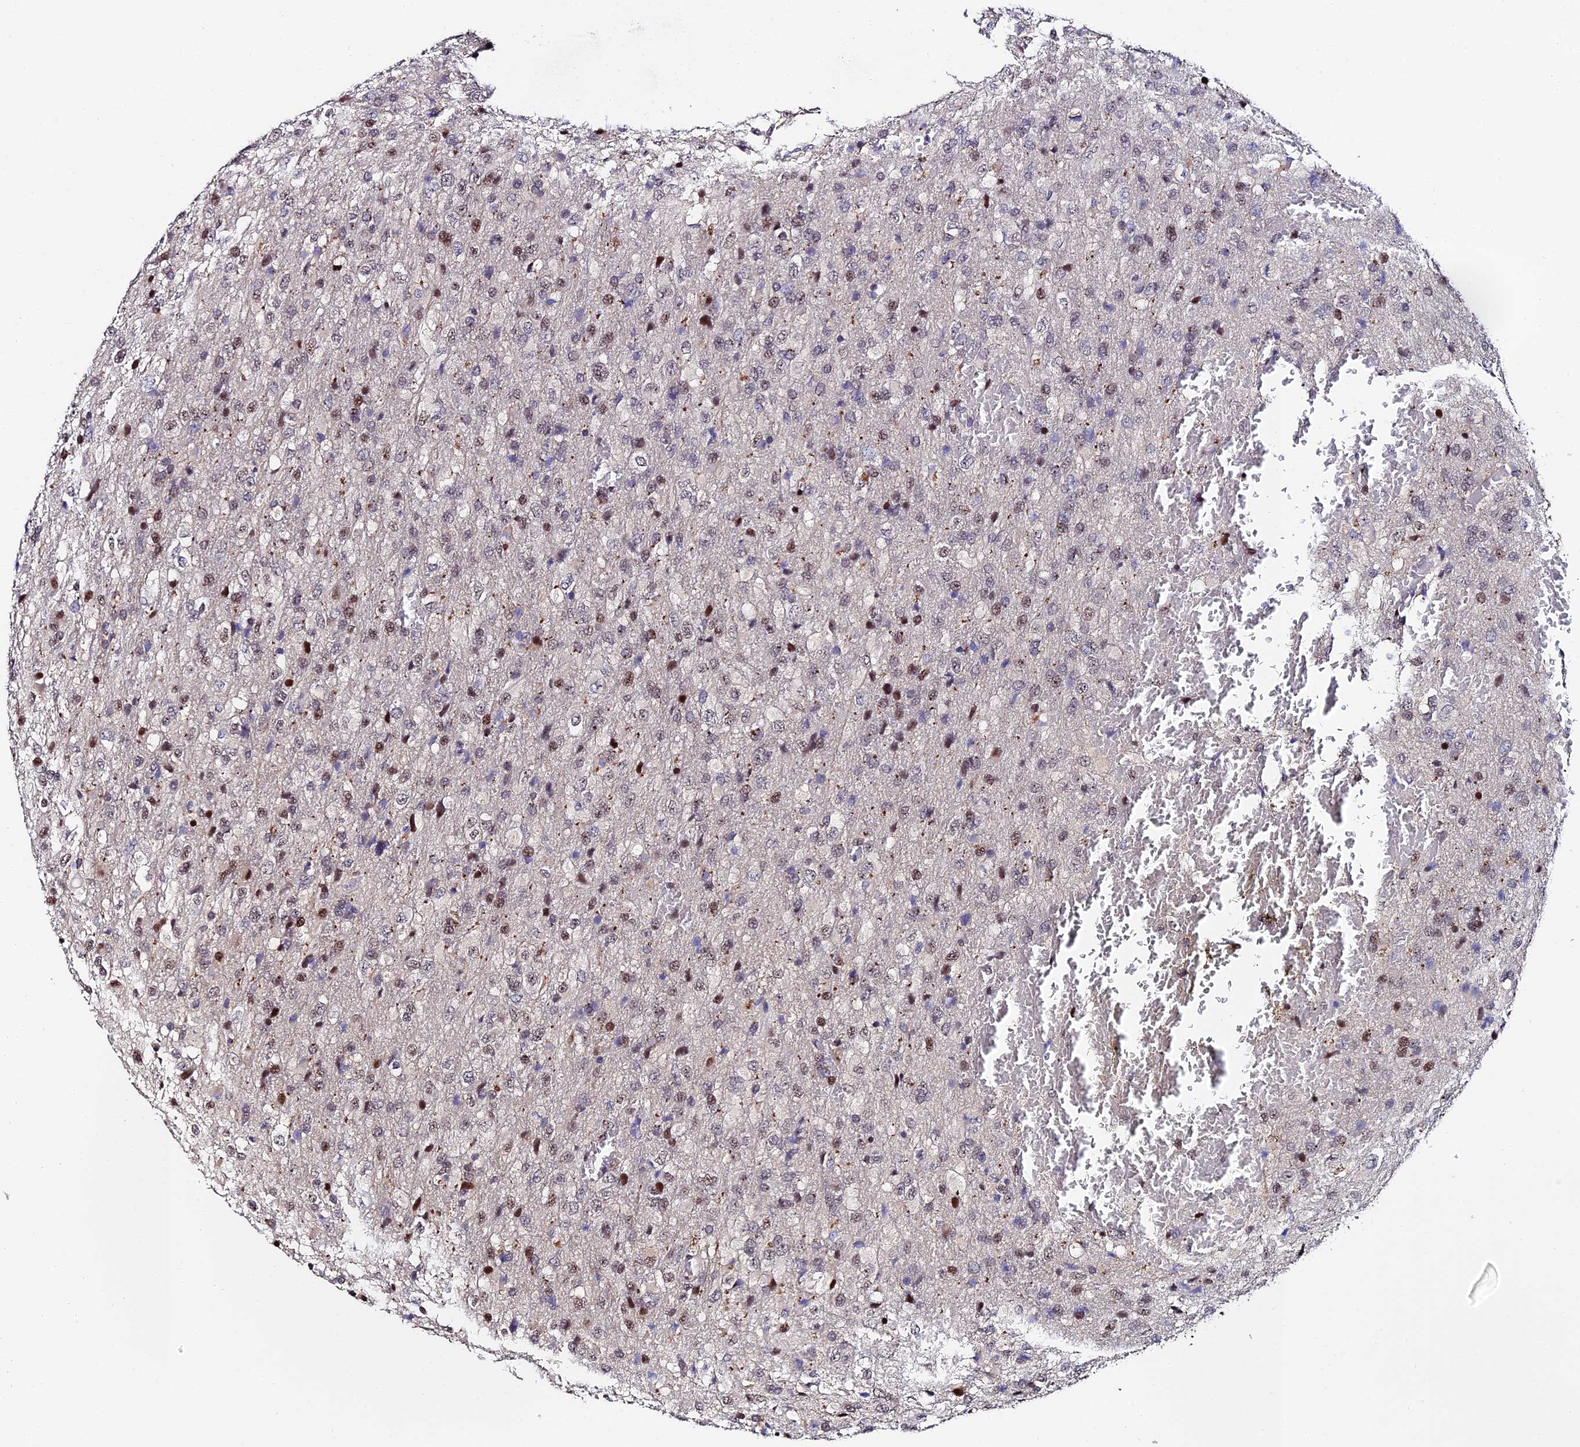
{"staining": {"intensity": "moderate", "quantity": "25%-75%", "location": "nuclear"}, "tissue": "glioma", "cell_type": "Tumor cells", "image_type": "cancer", "snomed": [{"axis": "morphology", "description": "Glioma, malignant, High grade"}, {"axis": "topography", "description": "Brain"}], "caption": "This histopathology image demonstrates IHC staining of malignant glioma (high-grade), with medium moderate nuclear staining in about 25%-75% of tumor cells.", "gene": "TIFA", "patient": {"sex": "female", "age": 74}}